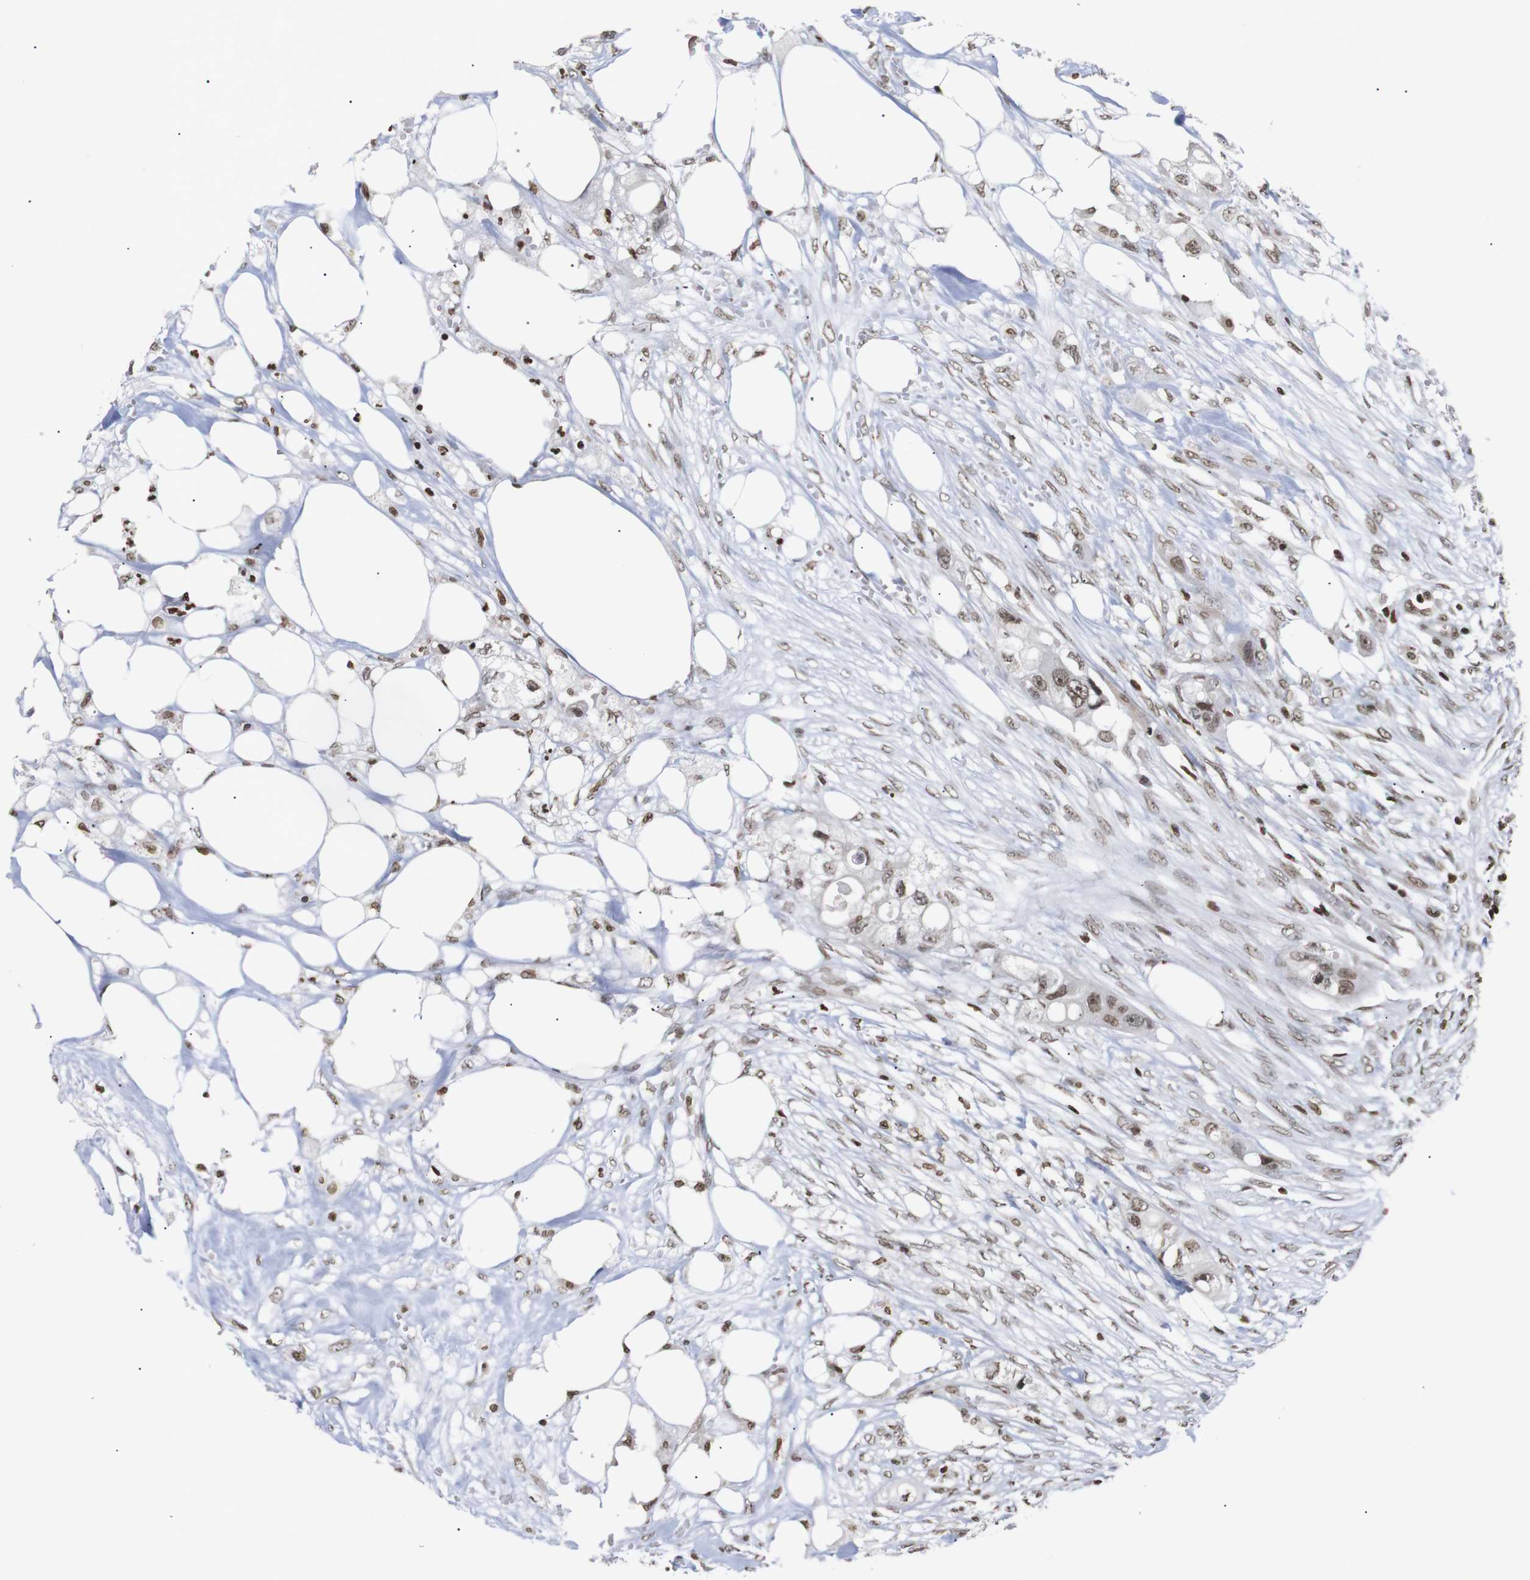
{"staining": {"intensity": "moderate", "quantity": ">75%", "location": "nuclear"}, "tissue": "colorectal cancer", "cell_type": "Tumor cells", "image_type": "cancer", "snomed": [{"axis": "morphology", "description": "Adenocarcinoma, NOS"}, {"axis": "topography", "description": "Colon"}], "caption": "Moderate nuclear protein staining is present in about >75% of tumor cells in colorectal adenocarcinoma. Using DAB (brown) and hematoxylin (blue) stains, captured at high magnification using brightfield microscopy.", "gene": "ETV5", "patient": {"sex": "female", "age": 57}}